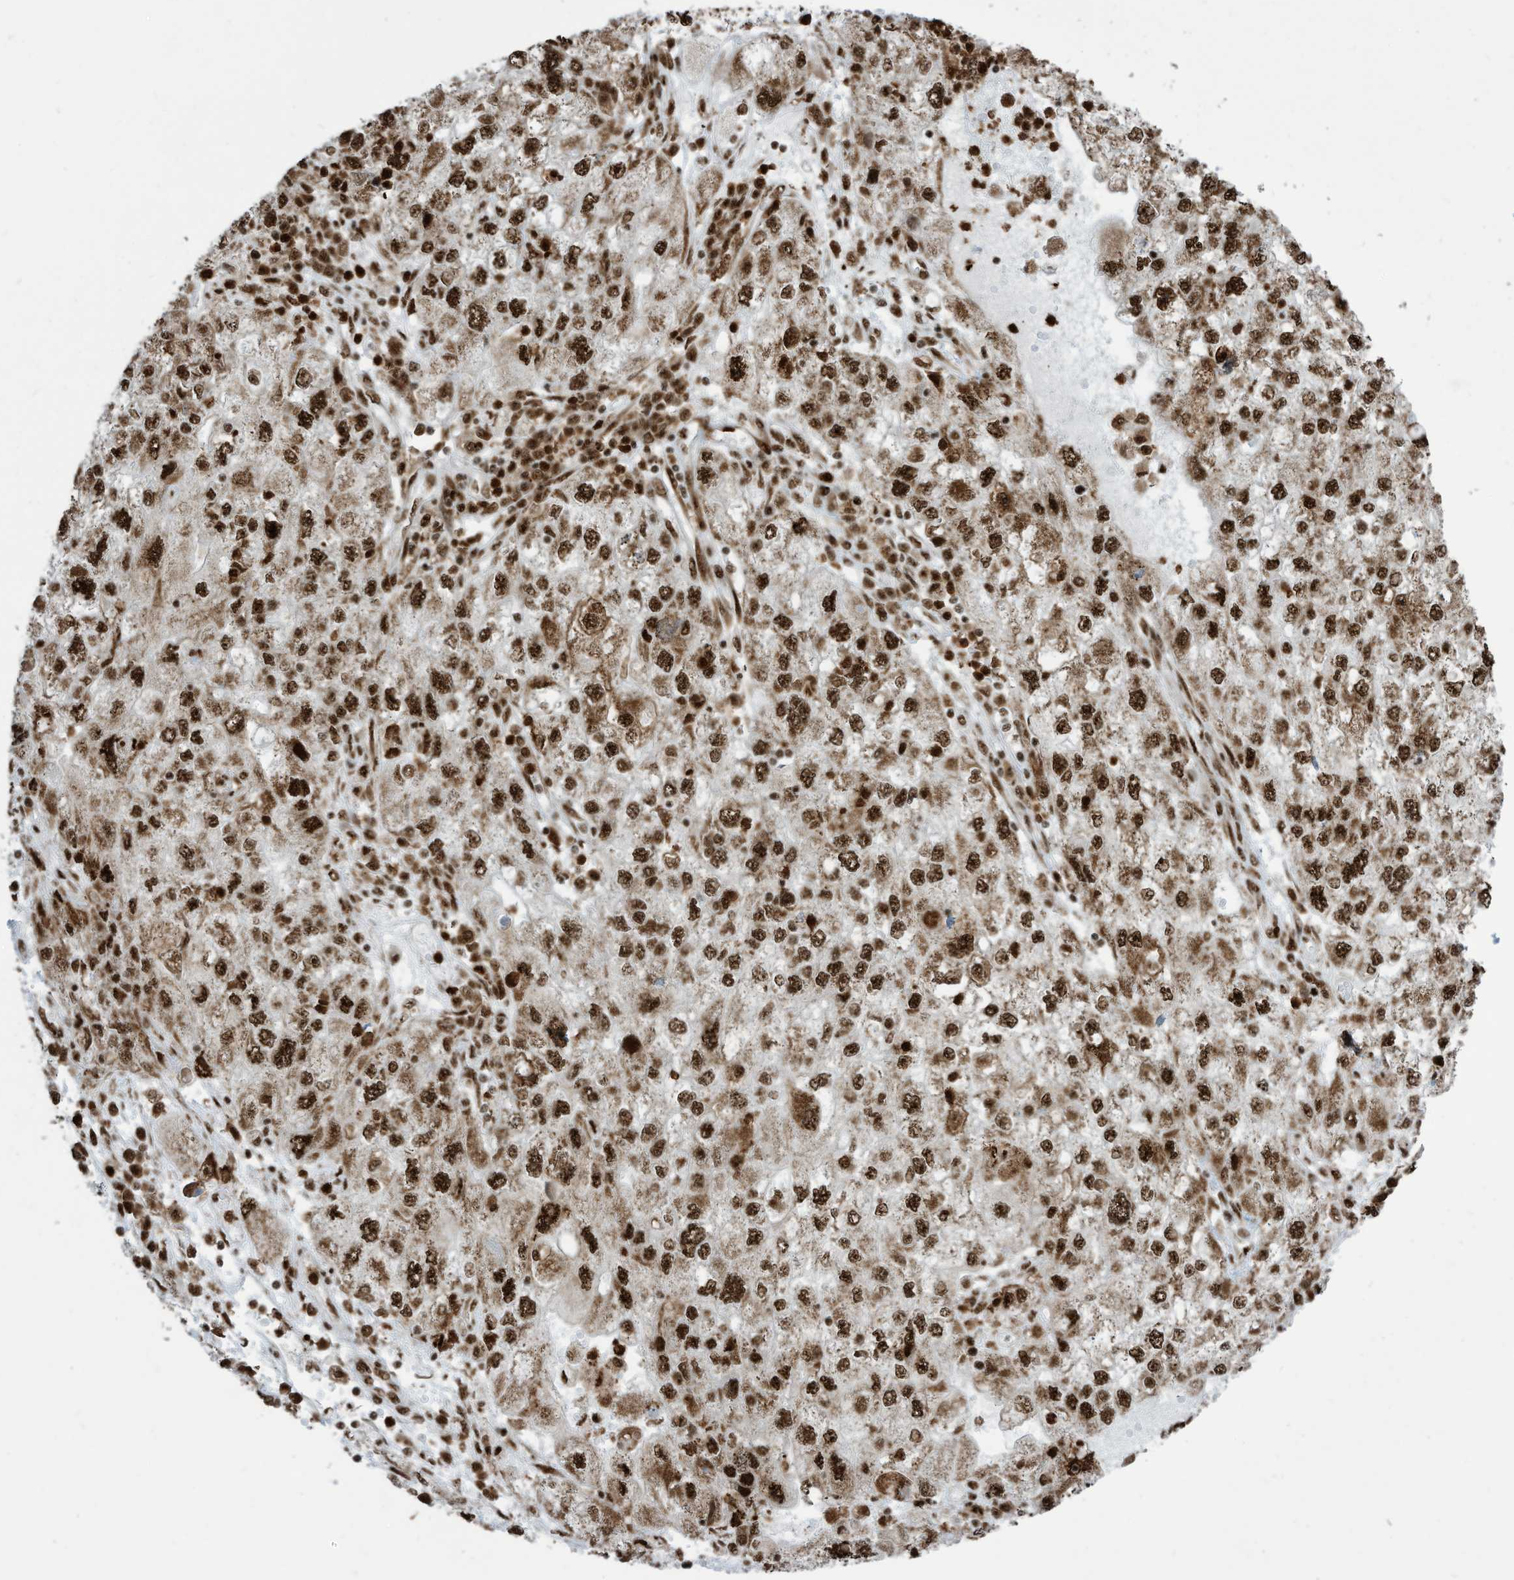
{"staining": {"intensity": "strong", "quantity": ">75%", "location": "nuclear"}, "tissue": "endometrial cancer", "cell_type": "Tumor cells", "image_type": "cancer", "snomed": [{"axis": "morphology", "description": "Adenocarcinoma, NOS"}, {"axis": "topography", "description": "Endometrium"}], "caption": "A photomicrograph of endometrial cancer (adenocarcinoma) stained for a protein reveals strong nuclear brown staining in tumor cells. (DAB (3,3'-diaminobenzidine) IHC, brown staining for protein, blue staining for nuclei).", "gene": "LBH", "patient": {"sex": "female", "age": 49}}